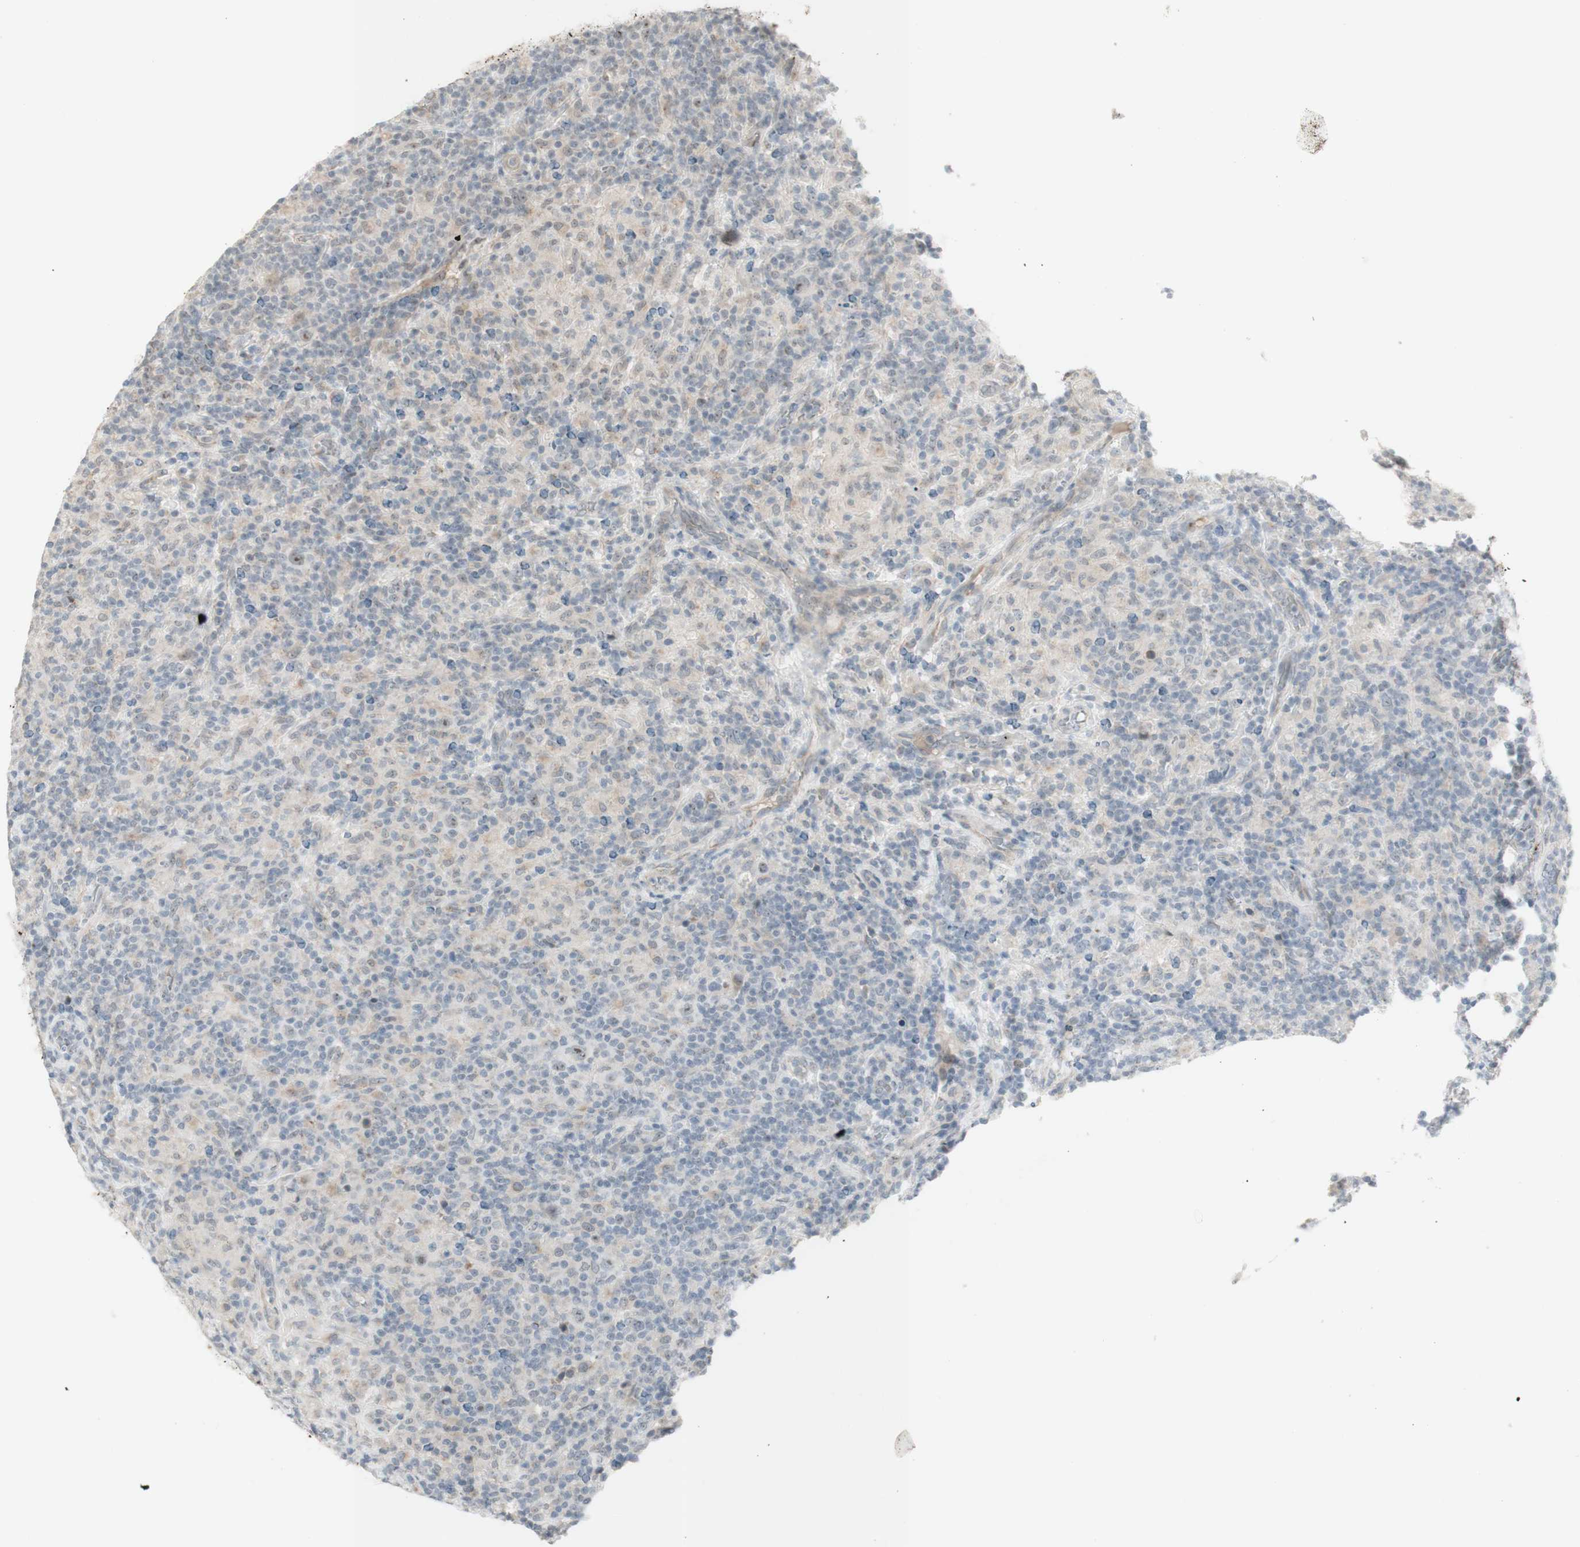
{"staining": {"intensity": "negative", "quantity": "none", "location": "none"}, "tissue": "lymphoma", "cell_type": "Tumor cells", "image_type": "cancer", "snomed": [{"axis": "morphology", "description": "Hodgkin's disease, NOS"}, {"axis": "topography", "description": "Lymph node"}], "caption": "Human lymphoma stained for a protein using immunohistochemistry (IHC) displays no staining in tumor cells.", "gene": "PLCD4", "patient": {"sex": "male", "age": 70}}